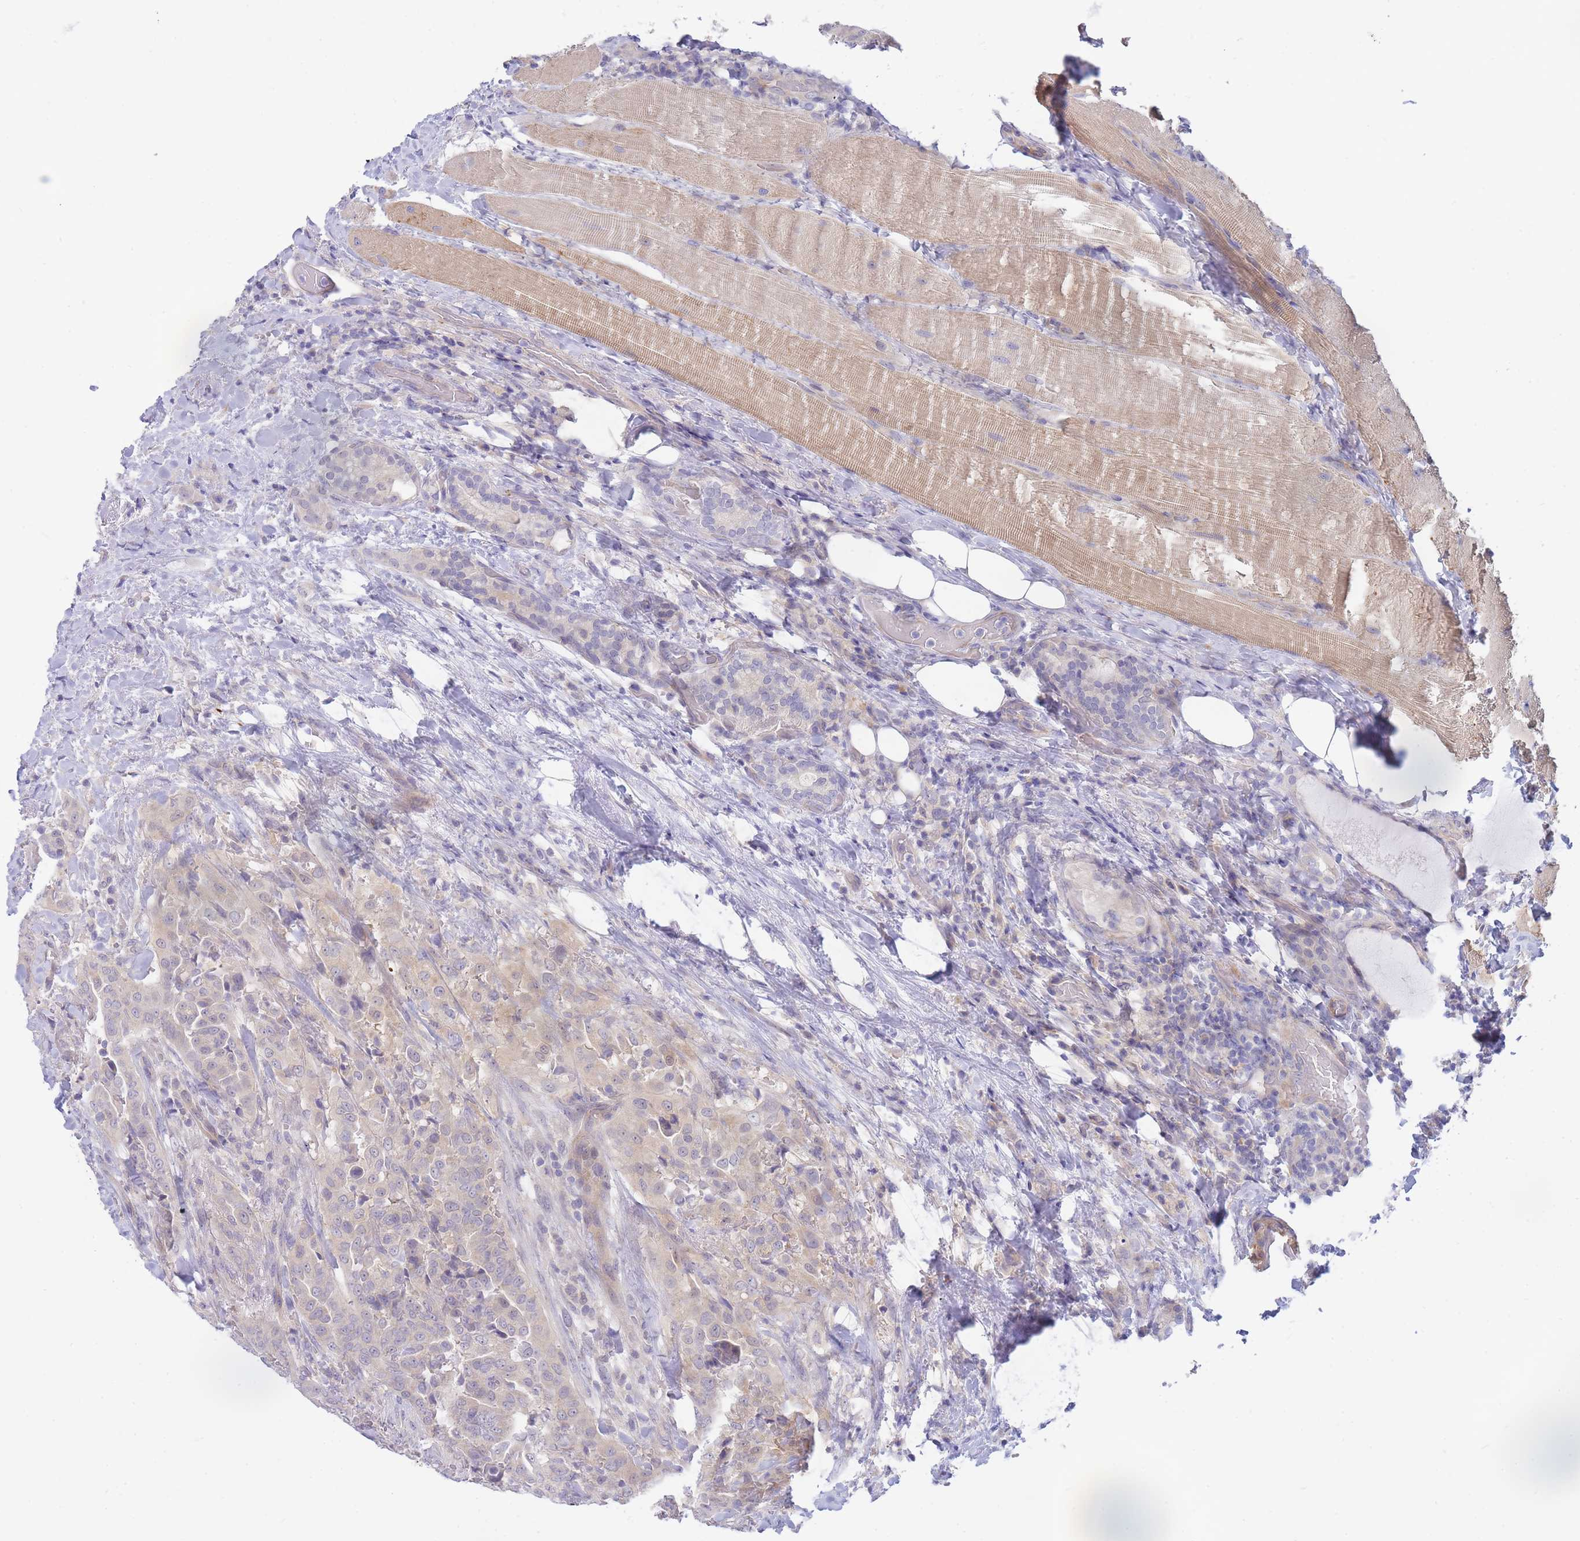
{"staining": {"intensity": "weak", "quantity": "<25%", "location": "cytoplasmic/membranous"}, "tissue": "thyroid cancer", "cell_type": "Tumor cells", "image_type": "cancer", "snomed": [{"axis": "morphology", "description": "Papillary adenocarcinoma, NOS"}, {"axis": "topography", "description": "Thyroid gland"}], "caption": "This is an IHC micrograph of human thyroid cancer. There is no positivity in tumor cells.", "gene": "SUGT1", "patient": {"sex": "male", "age": 61}}